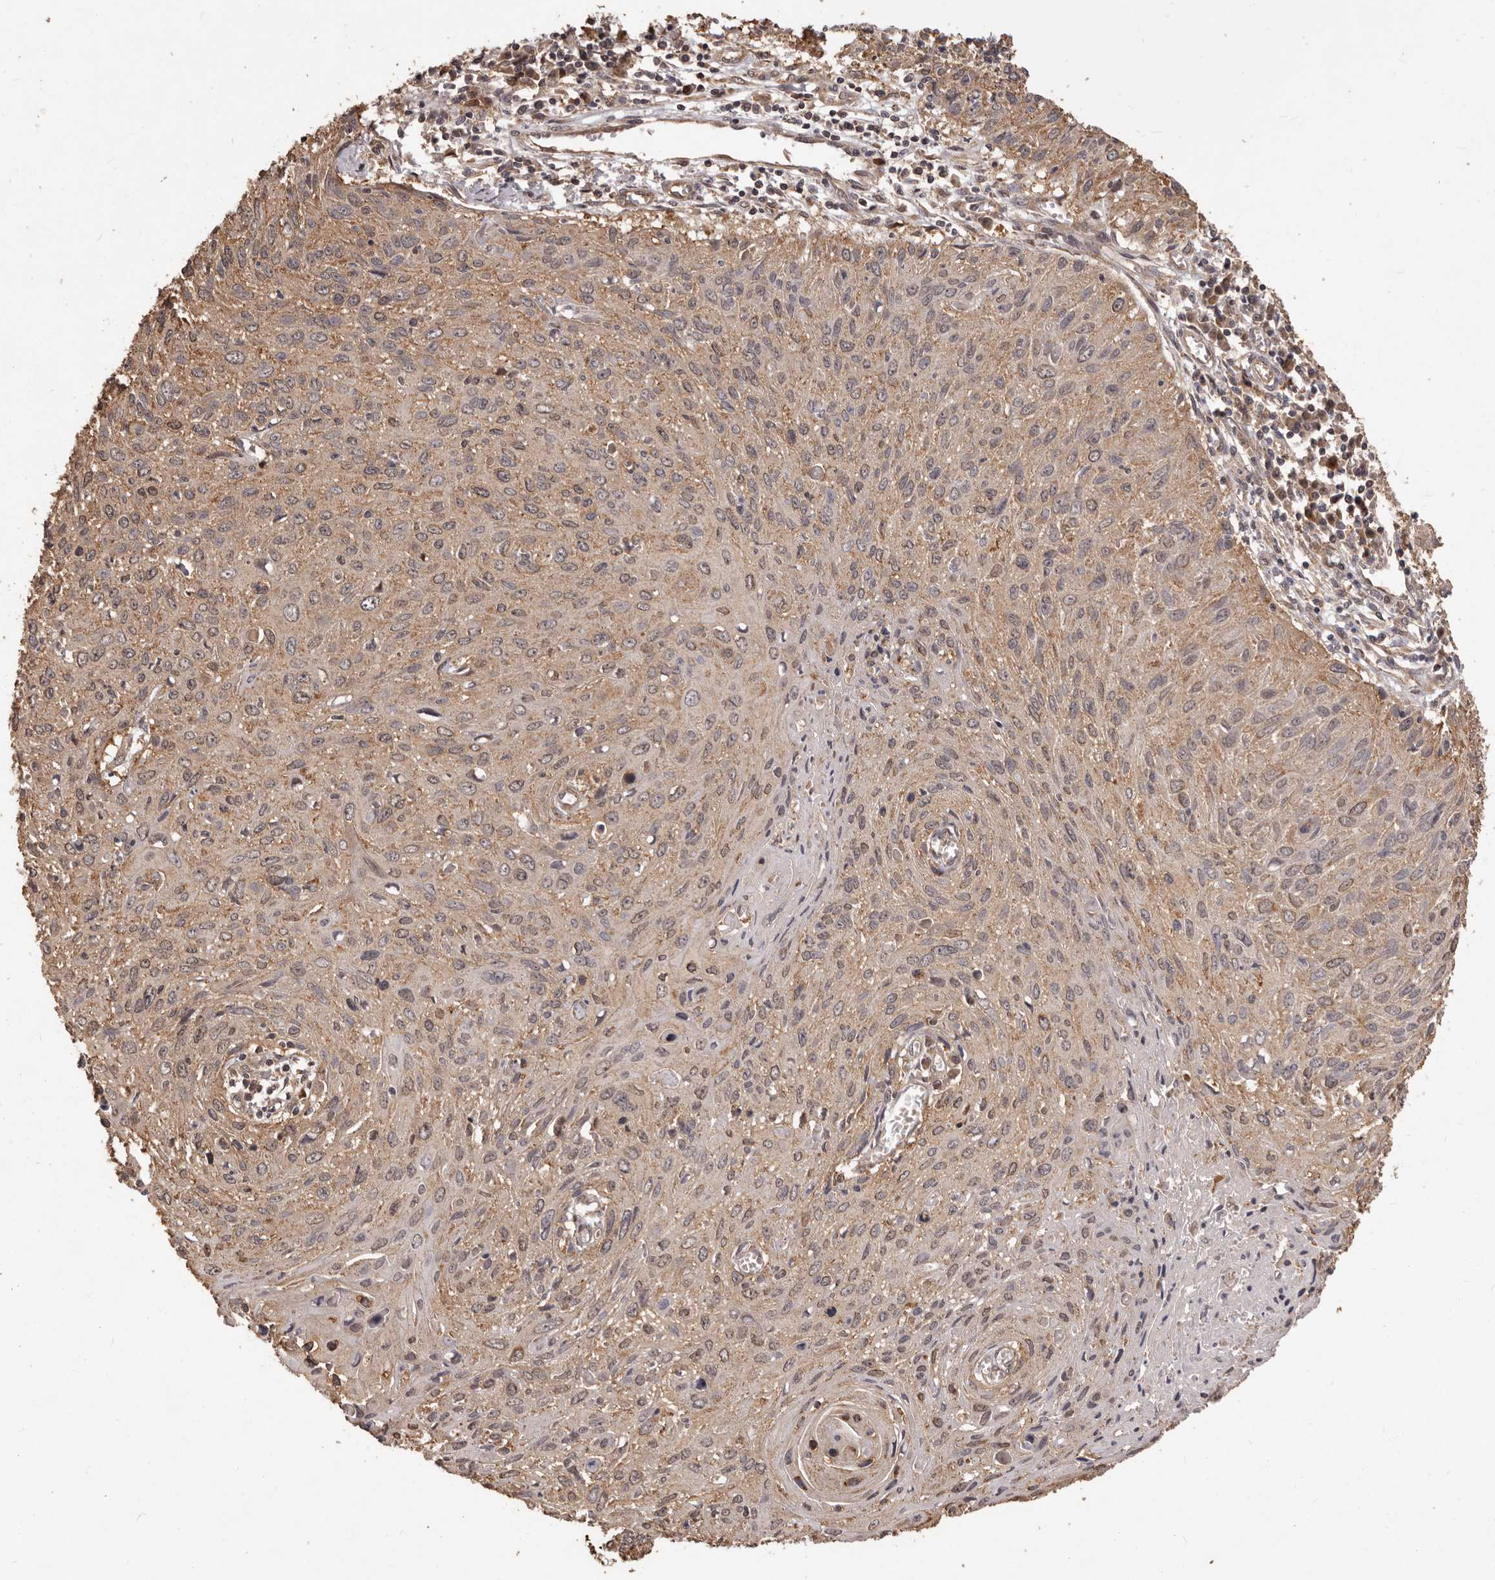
{"staining": {"intensity": "moderate", "quantity": ">75%", "location": "cytoplasmic/membranous"}, "tissue": "cervical cancer", "cell_type": "Tumor cells", "image_type": "cancer", "snomed": [{"axis": "morphology", "description": "Squamous cell carcinoma, NOS"}, {"axis": "topography", "description": "Cervix"}], "caption": "This image exhibits immunohistochemistry staining of cervical cancer, with medium moderate cytoplasmic/membranous expression in approximately >75% of tumor cells.", "gene": "MTO1", "patient": {"sex": "female", "age": 51}}